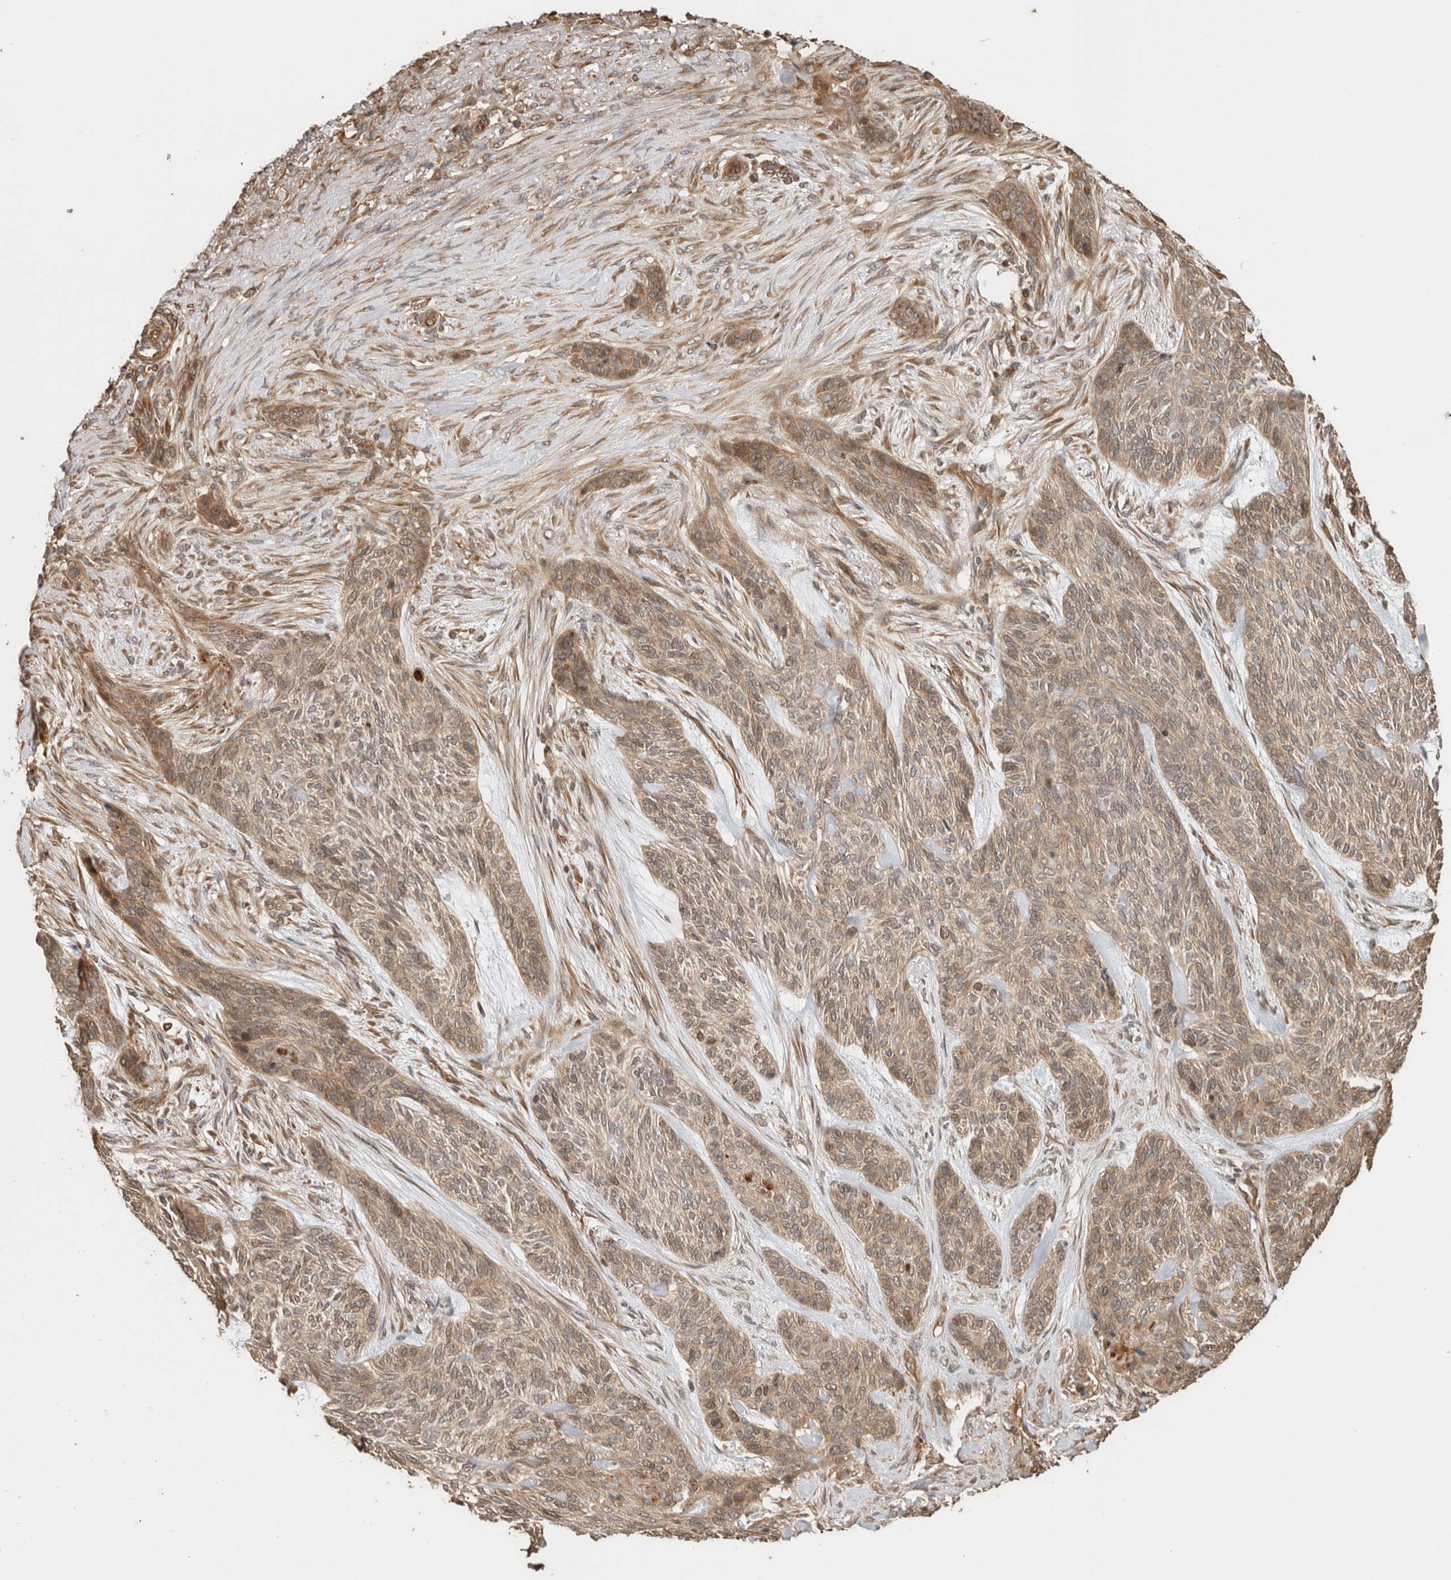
{"staining": {"intensity": "moderate", "quantity": ">75%", "location": "cytoplasmic/membranous"}, "tissue": "skin cancer", "cell_type": "Tumor cells", "image_type": "cancer", "snomed": [{"axis": "morphology", "description": "Basal cell carcinoma"}, {"axis": "topography", "description": "Skin"}], "caption": "The micrograph shows a brown stain indicating the presence of a protein in the cytoplasmic/membranous of tumor cells in skin cancer (basal cell carcinoma).", "gene": "OTUD6B", "patient": {"sex": "male", "age": 55}}